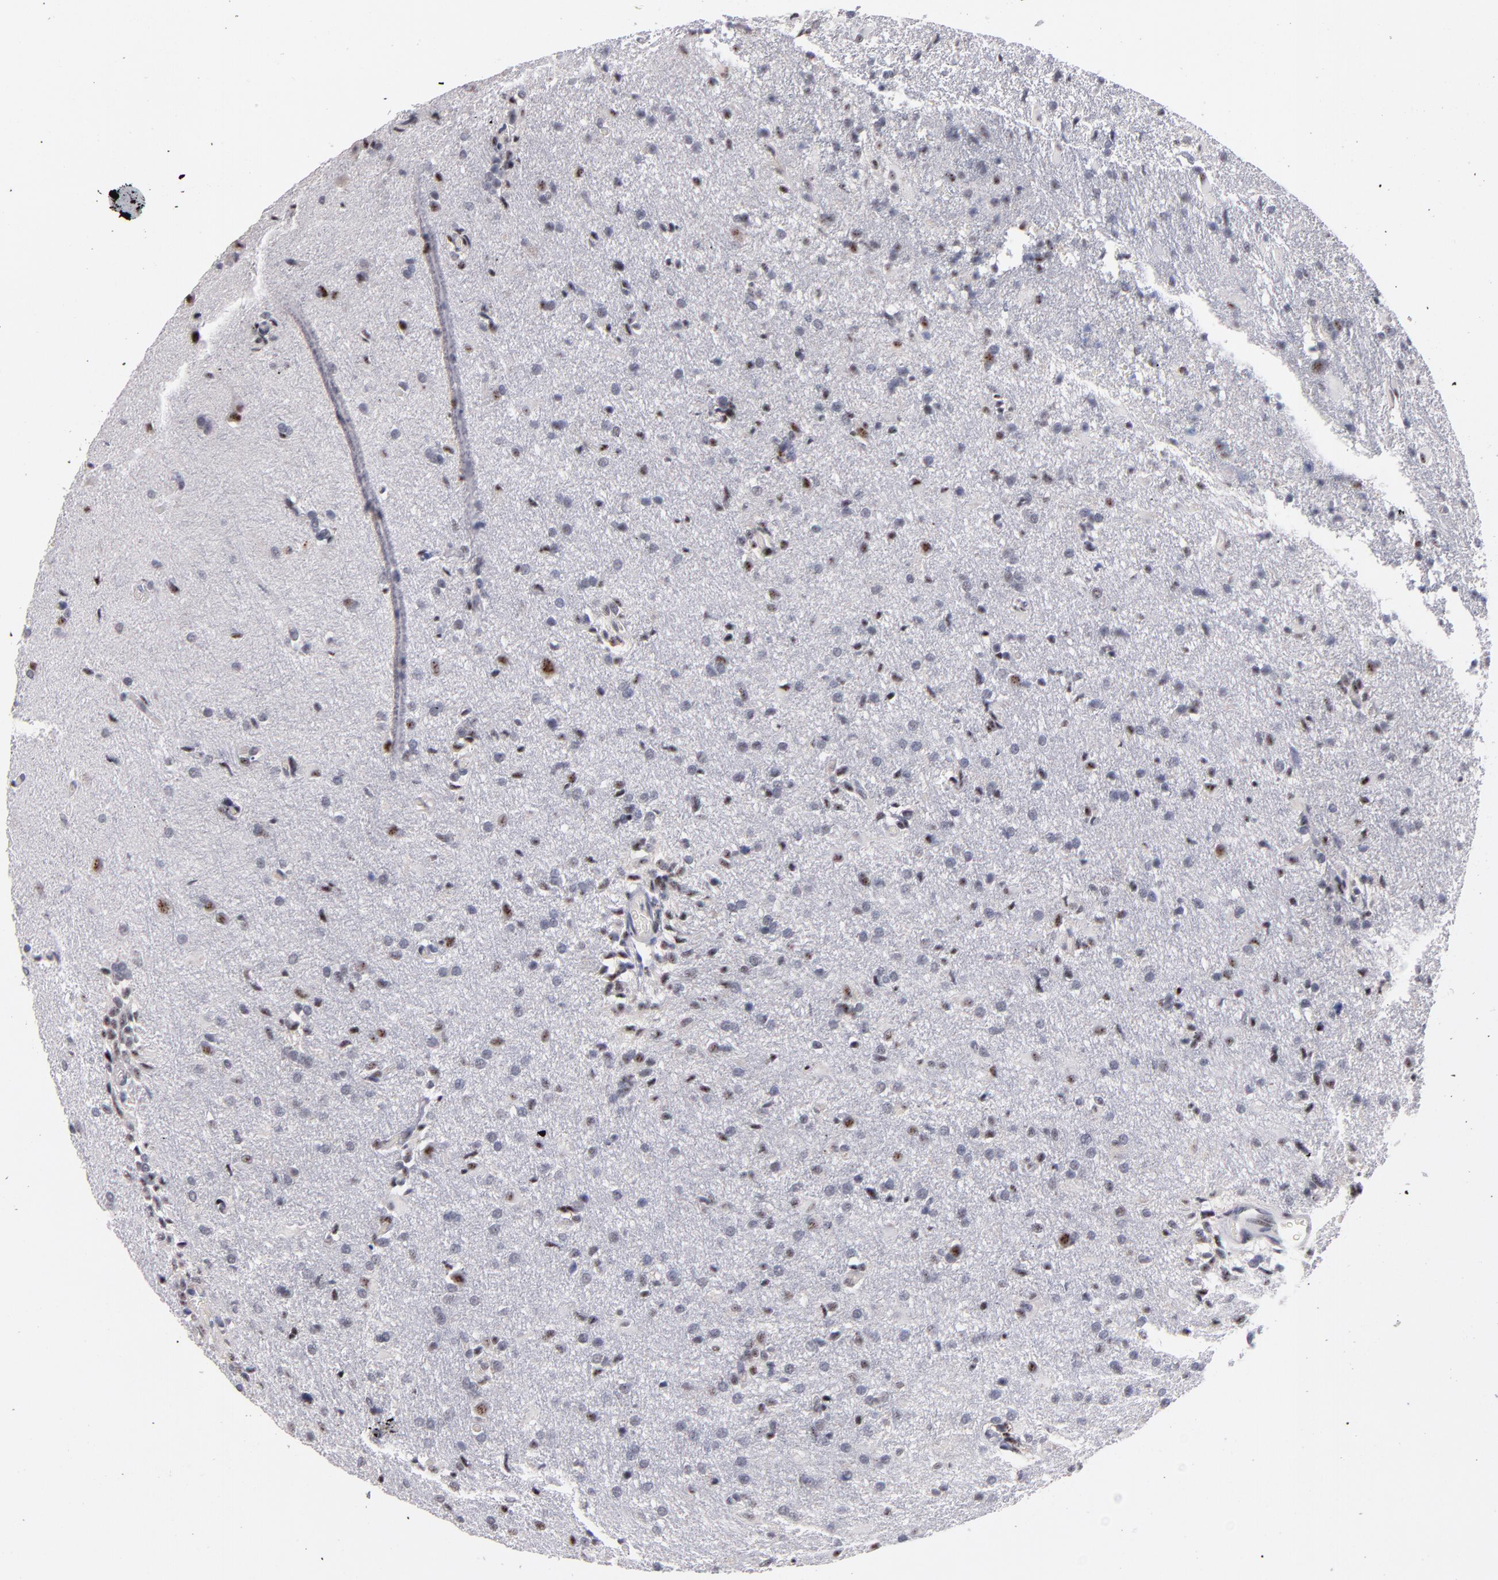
{"staining": {"intensity": "moderate", "quantity": "25%-75%", "location": "nuclear"}, "tissue": "glioma", "cell_type": "Tumor cells", "image_type": "cancer", "snomed": [{"axis": "morphology", "description": "Glioma, malignant, High grade"}, {"axis": "topography", "description": "Brain"}], "caption": "A photomicrograph showing moderate nuclear positivity in about 25%-75% of tumor cells in glioma, as visualized by brown immunohistochemical staining.", "gene": "RAF1", "patient": {"sex": "male", "age": 68}}